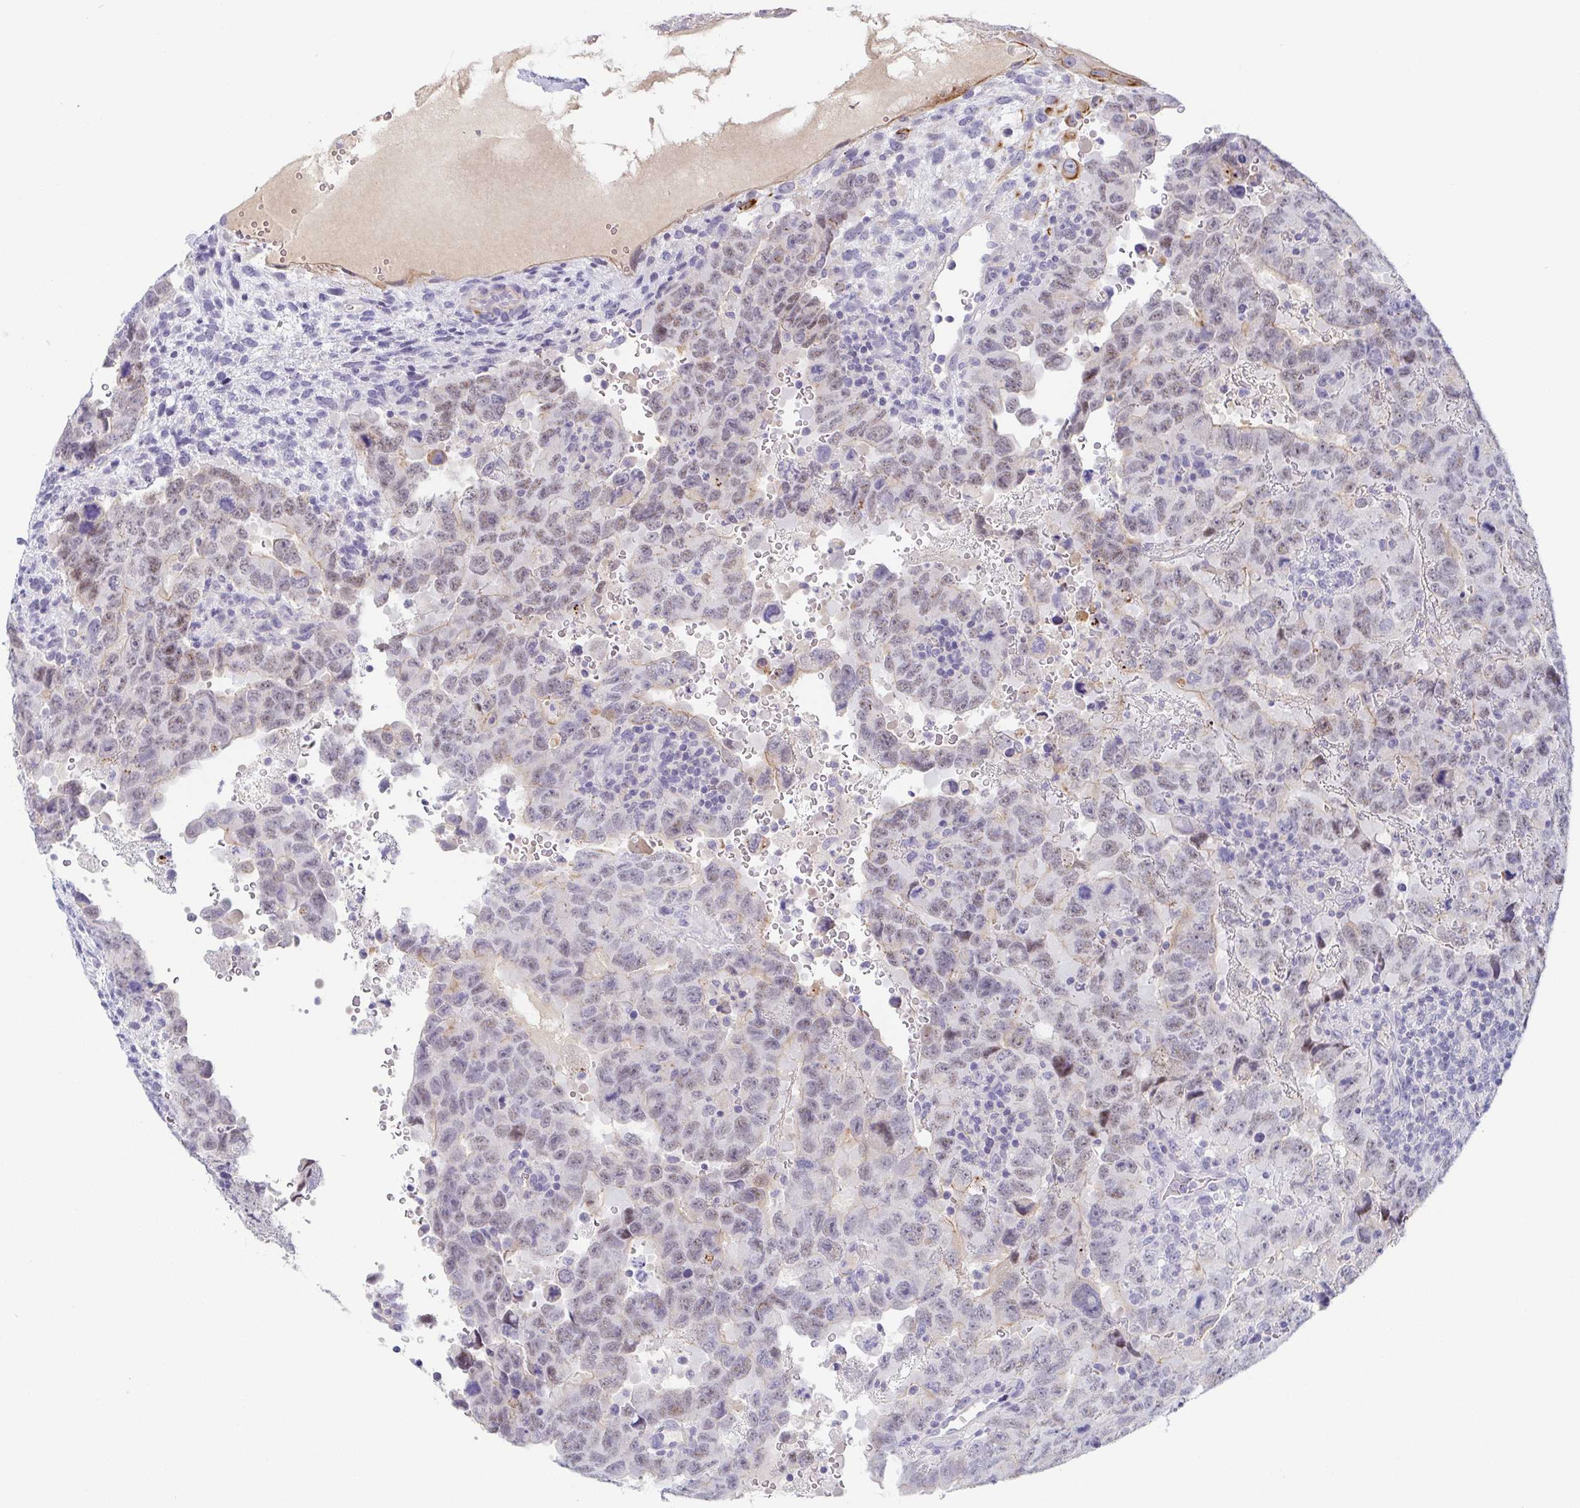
{"staining": {"intensity": "negative", "quantity": "none", "location": "none"}, "tissue": "testis cancer", "cell_type": "Tumor cells", "image_type": "cancer", "snomed": [{"axis": "morphology", "description": "Carcinoma, Embryonal, NOS"}, {"axis": "topography", "description": "Testis"}], "caption": "Testis cancer stained for a protein using immunohistochemistry demonstrates no staining tumor cells.", "gene": "RHOV", "patient": {"sex": "male", "age": 24}}